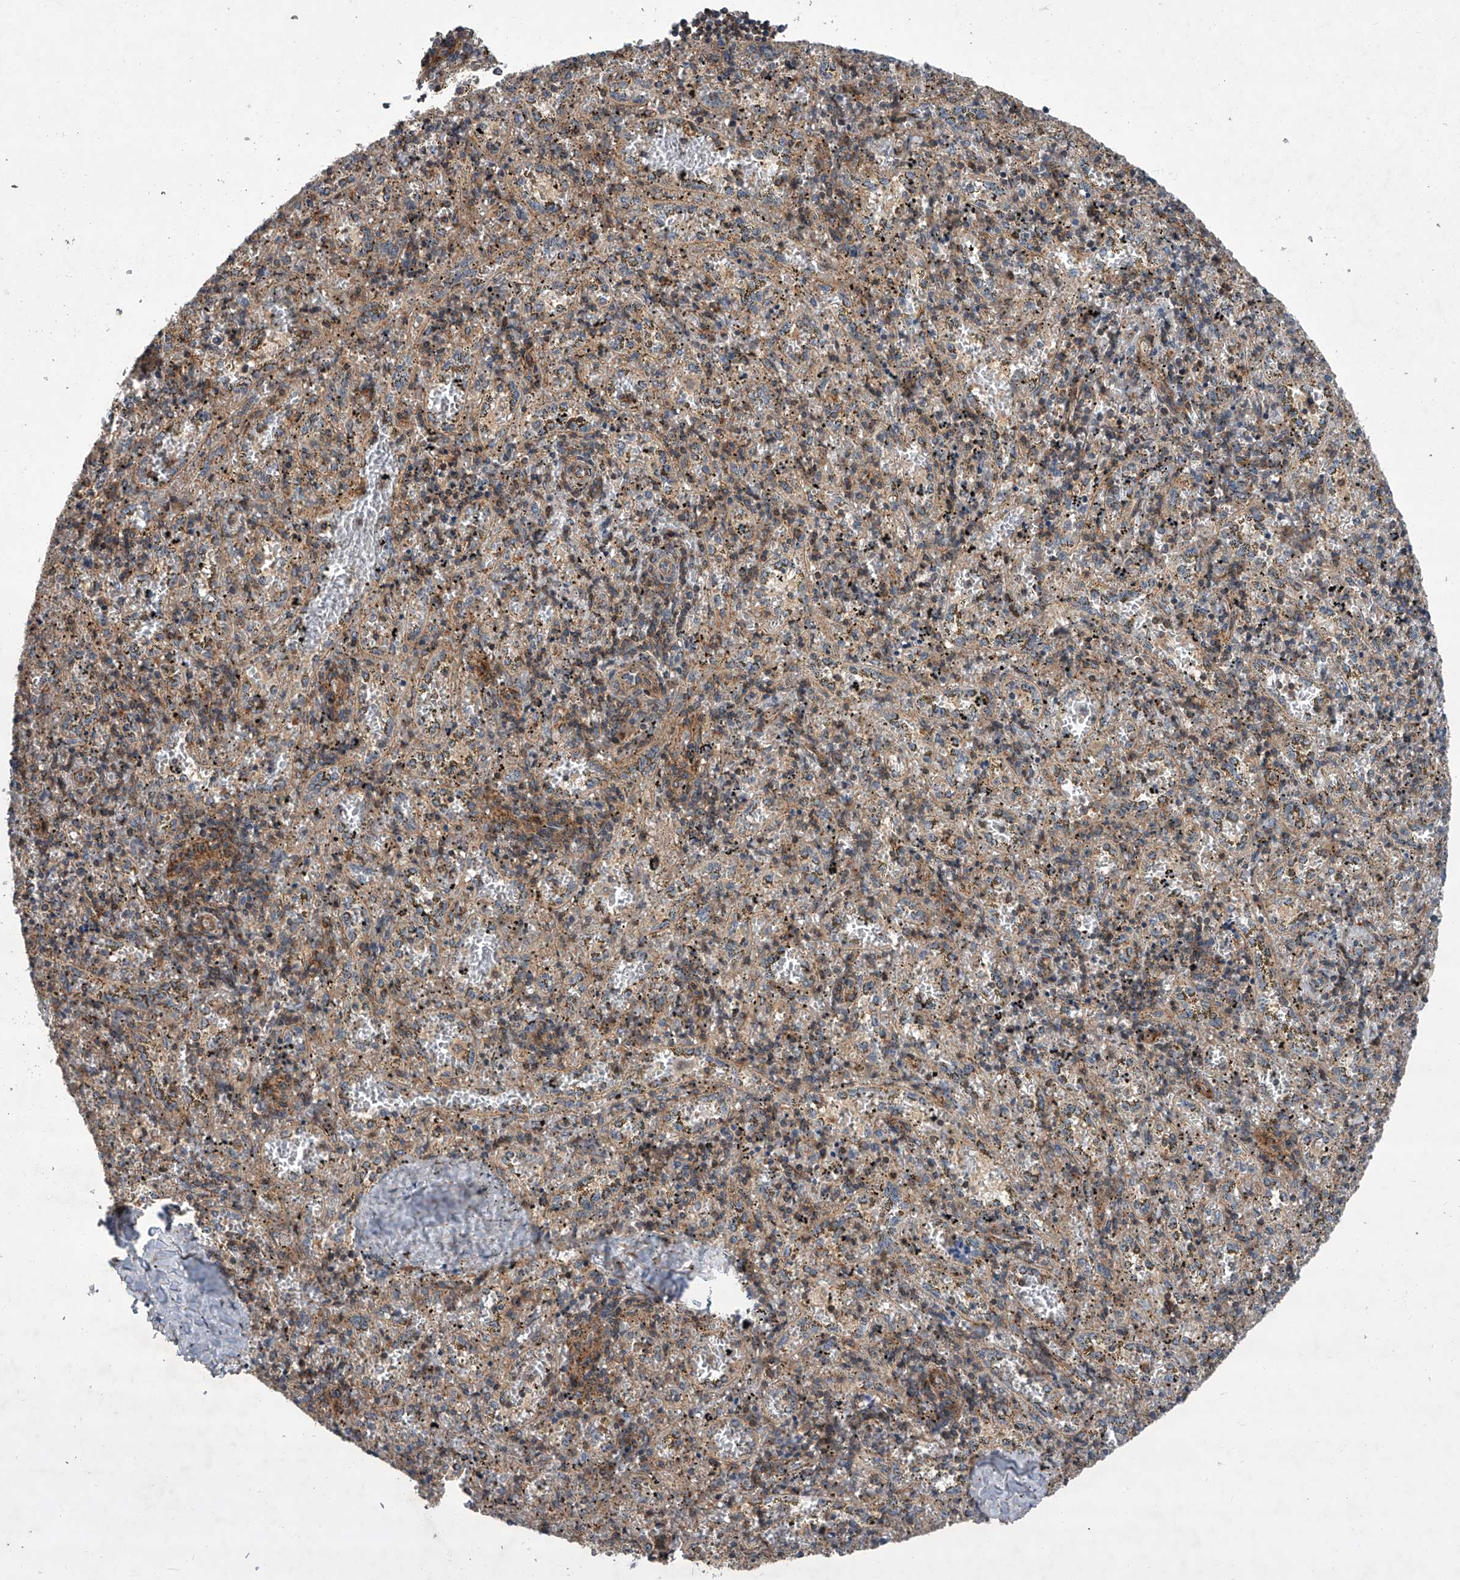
{"staining": {"intensity": "weak", "quantity": "25%-75%", "location": "cytoplasmic/membranous"}, "tissue": "spleen", "cell_type": "Cells in red pulp", "image_type": "normal", "snomed": [{"axis": "morphology", "description": "Normal tissue, NOS"}, {"axis": "topography", "description": "Spleen"}], "caption": "IHC (DAB (3,3'-diaminobenzidine)) staining of normal human spleen demonstrates weak cytoplasmic/membranous protein staining in about 25%-75% of cells in red pulp.", "gene": "USP47", "patient": {"sex": "male", "age": 11}}